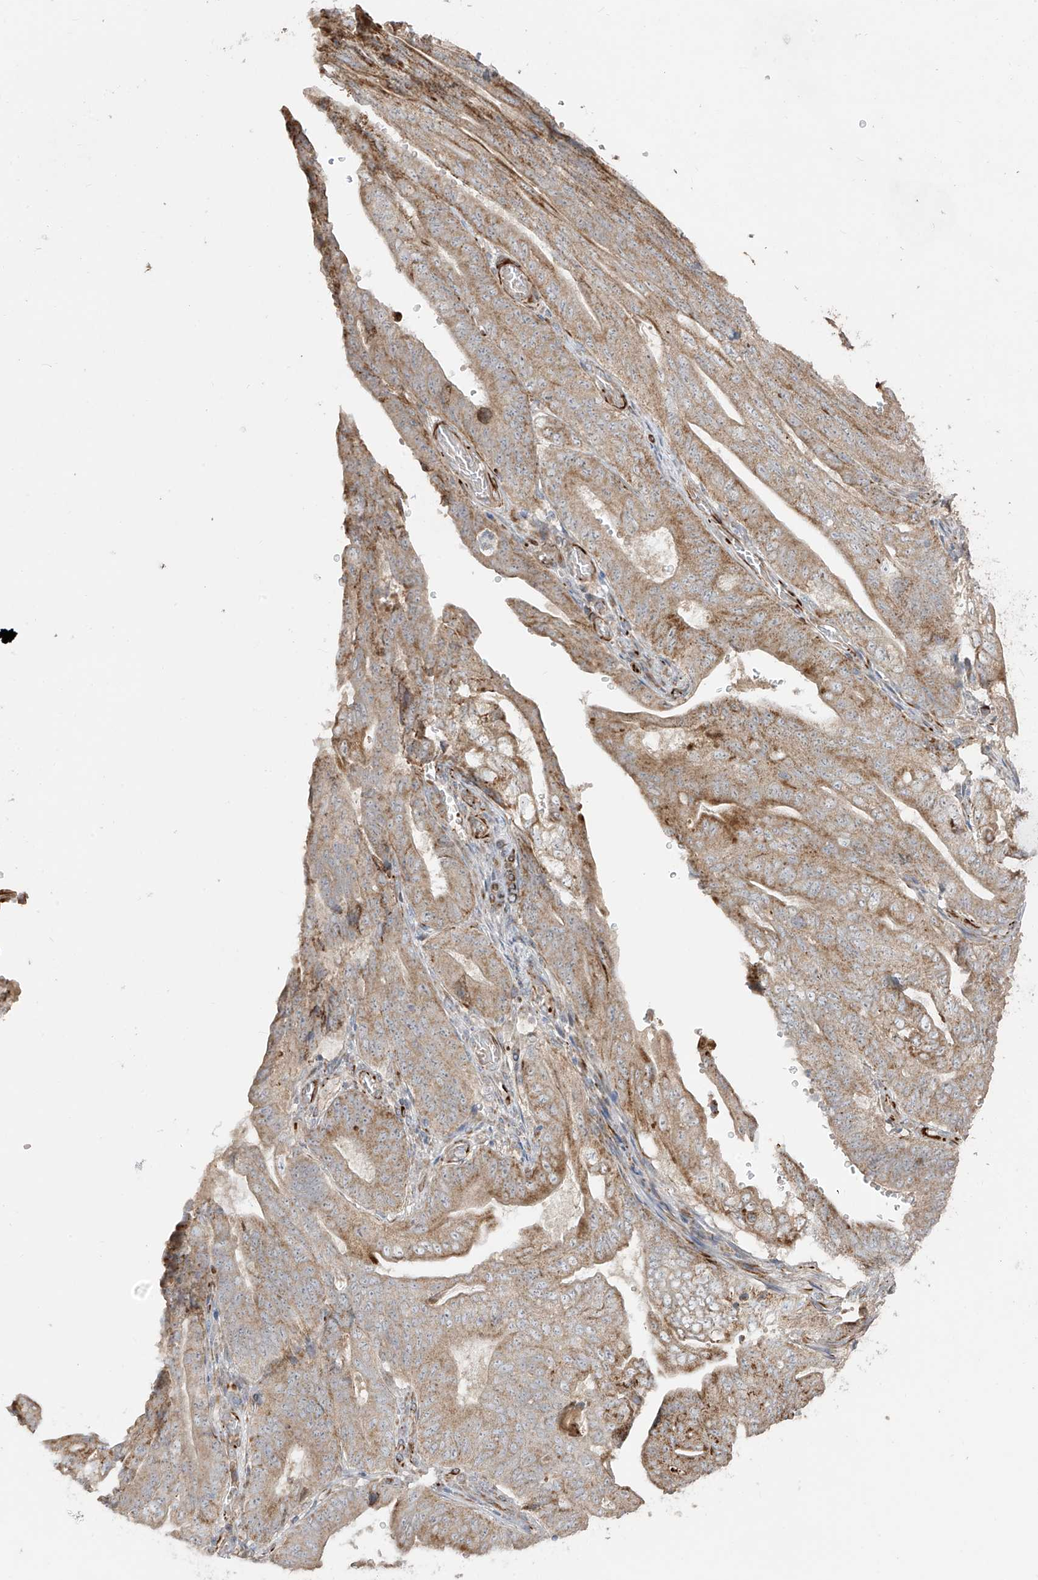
{"staining": {"intensity": "strong", "quantity": "25%-75%", "location": "cytoplasmic/membranous"}, "tissue": "stomach cancer", "cell_type": "Tumor cells", "image_type": "cancer", "snomed": [{"axis": "morphology", "description": "Adenocarcinoma, NOS"}, {"axis": "topography", "description": "Stomach"}], "caption": "The micrograph exhibits immunohistochemical staining of stomach cancer. There is strong cytoplasmic/membranous staining is seen in about 25%-75% of tumor cells.", "gene": "DCDC2", "patient": {"sex": "female", "age": 73}}